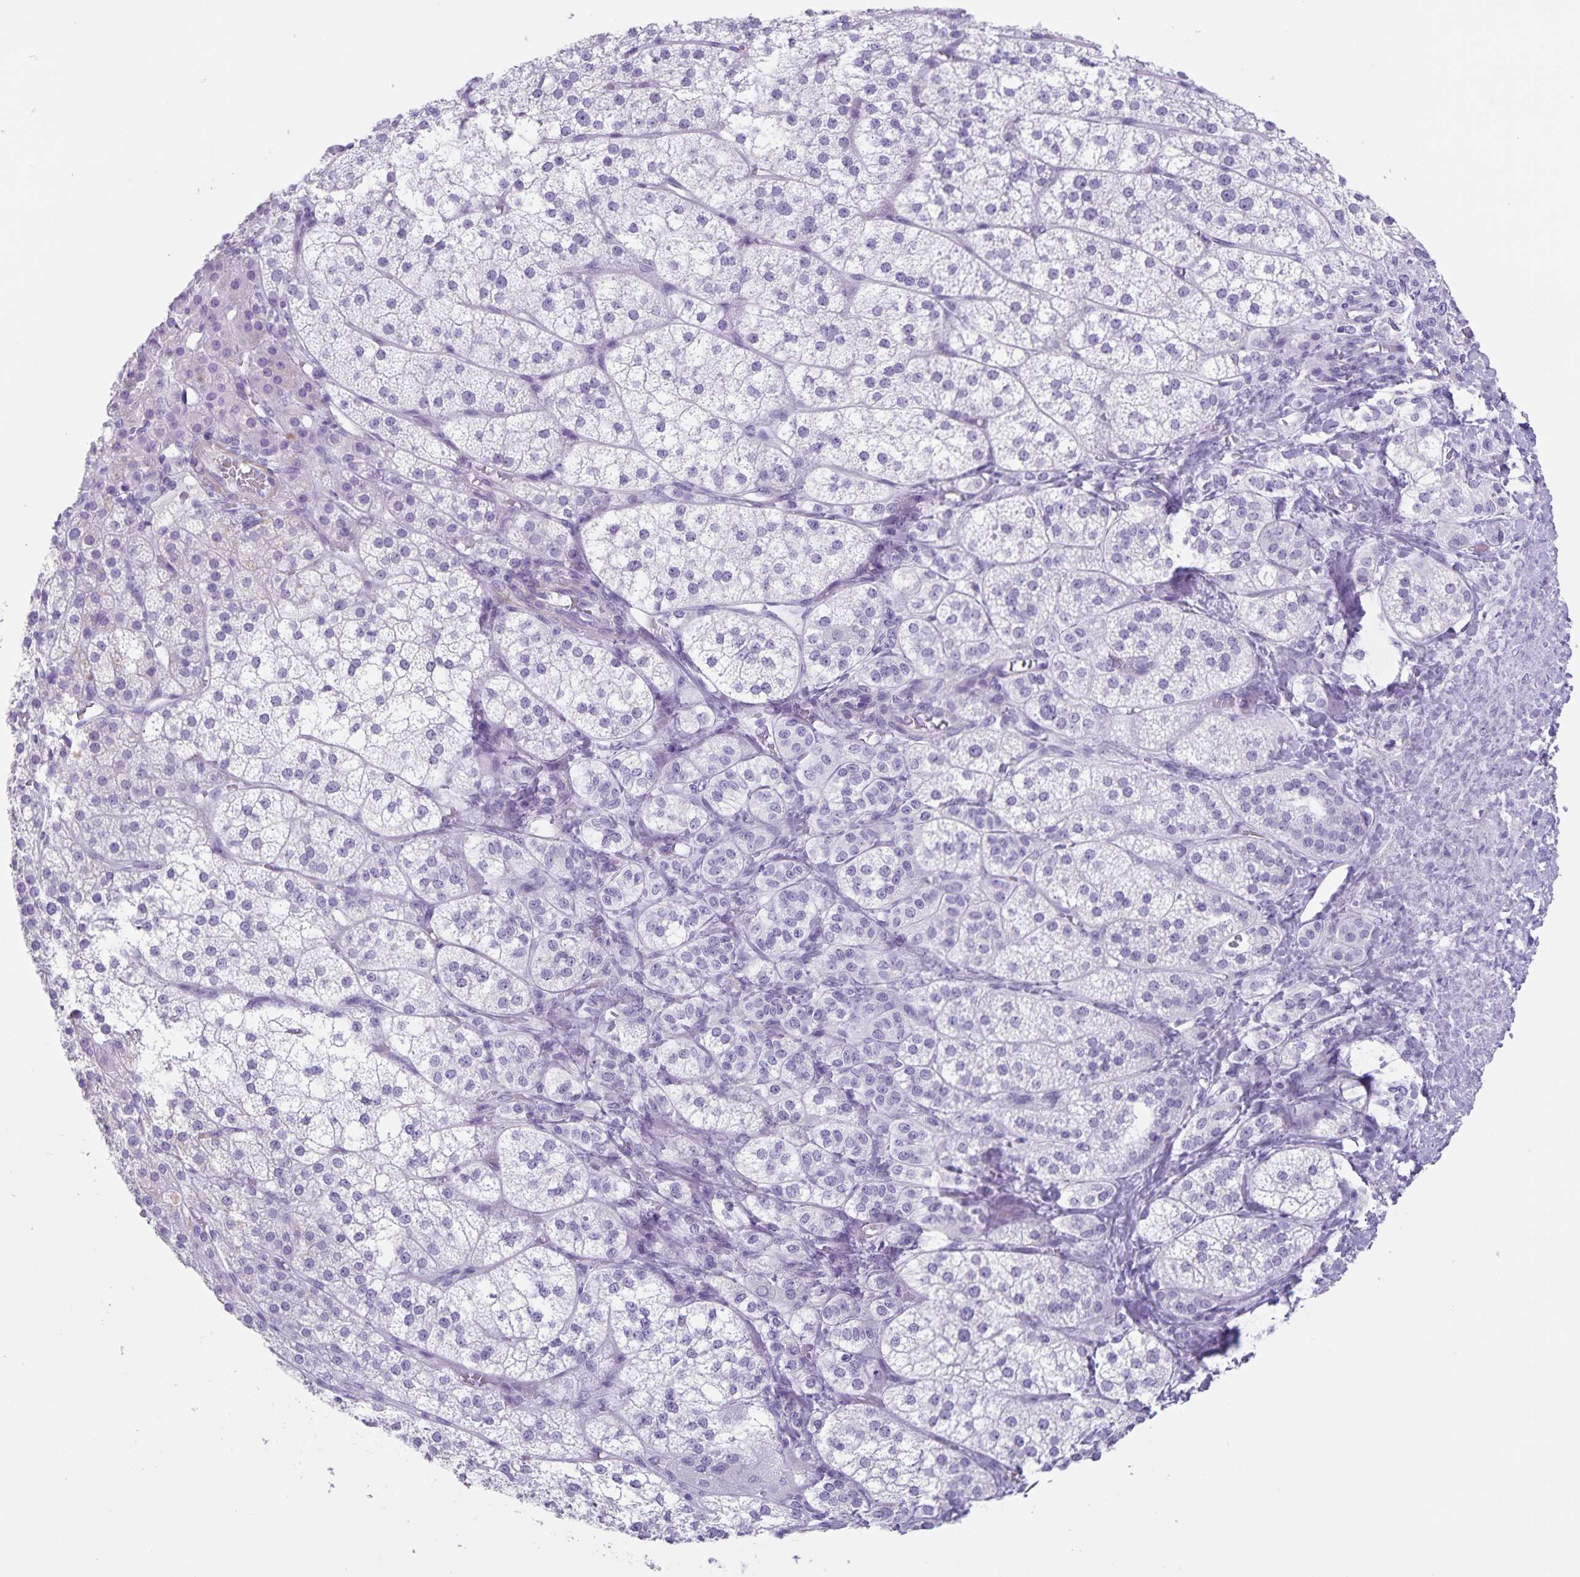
{"staining": {"intensity": "moderate", "quantity": "<25%", "location": "cytoplasmic/membranous"}, "tissue": "adrenal gland", "cell_type": "Glandular cells", "image_type": "normal", "snomed": [{"axis": "morphology", "description": "Normal tissue, NOS"}, {"axis": "topography", "description": "Adrenal gland"}], "caption": "Moderate cytoplasmic/membranous staining for a protein is present in about <25% of glandular cells of unremarkable adrenal gland using IHC.", "gene": "C11orf42", "patient": {"sex": "female", "age": 60}}